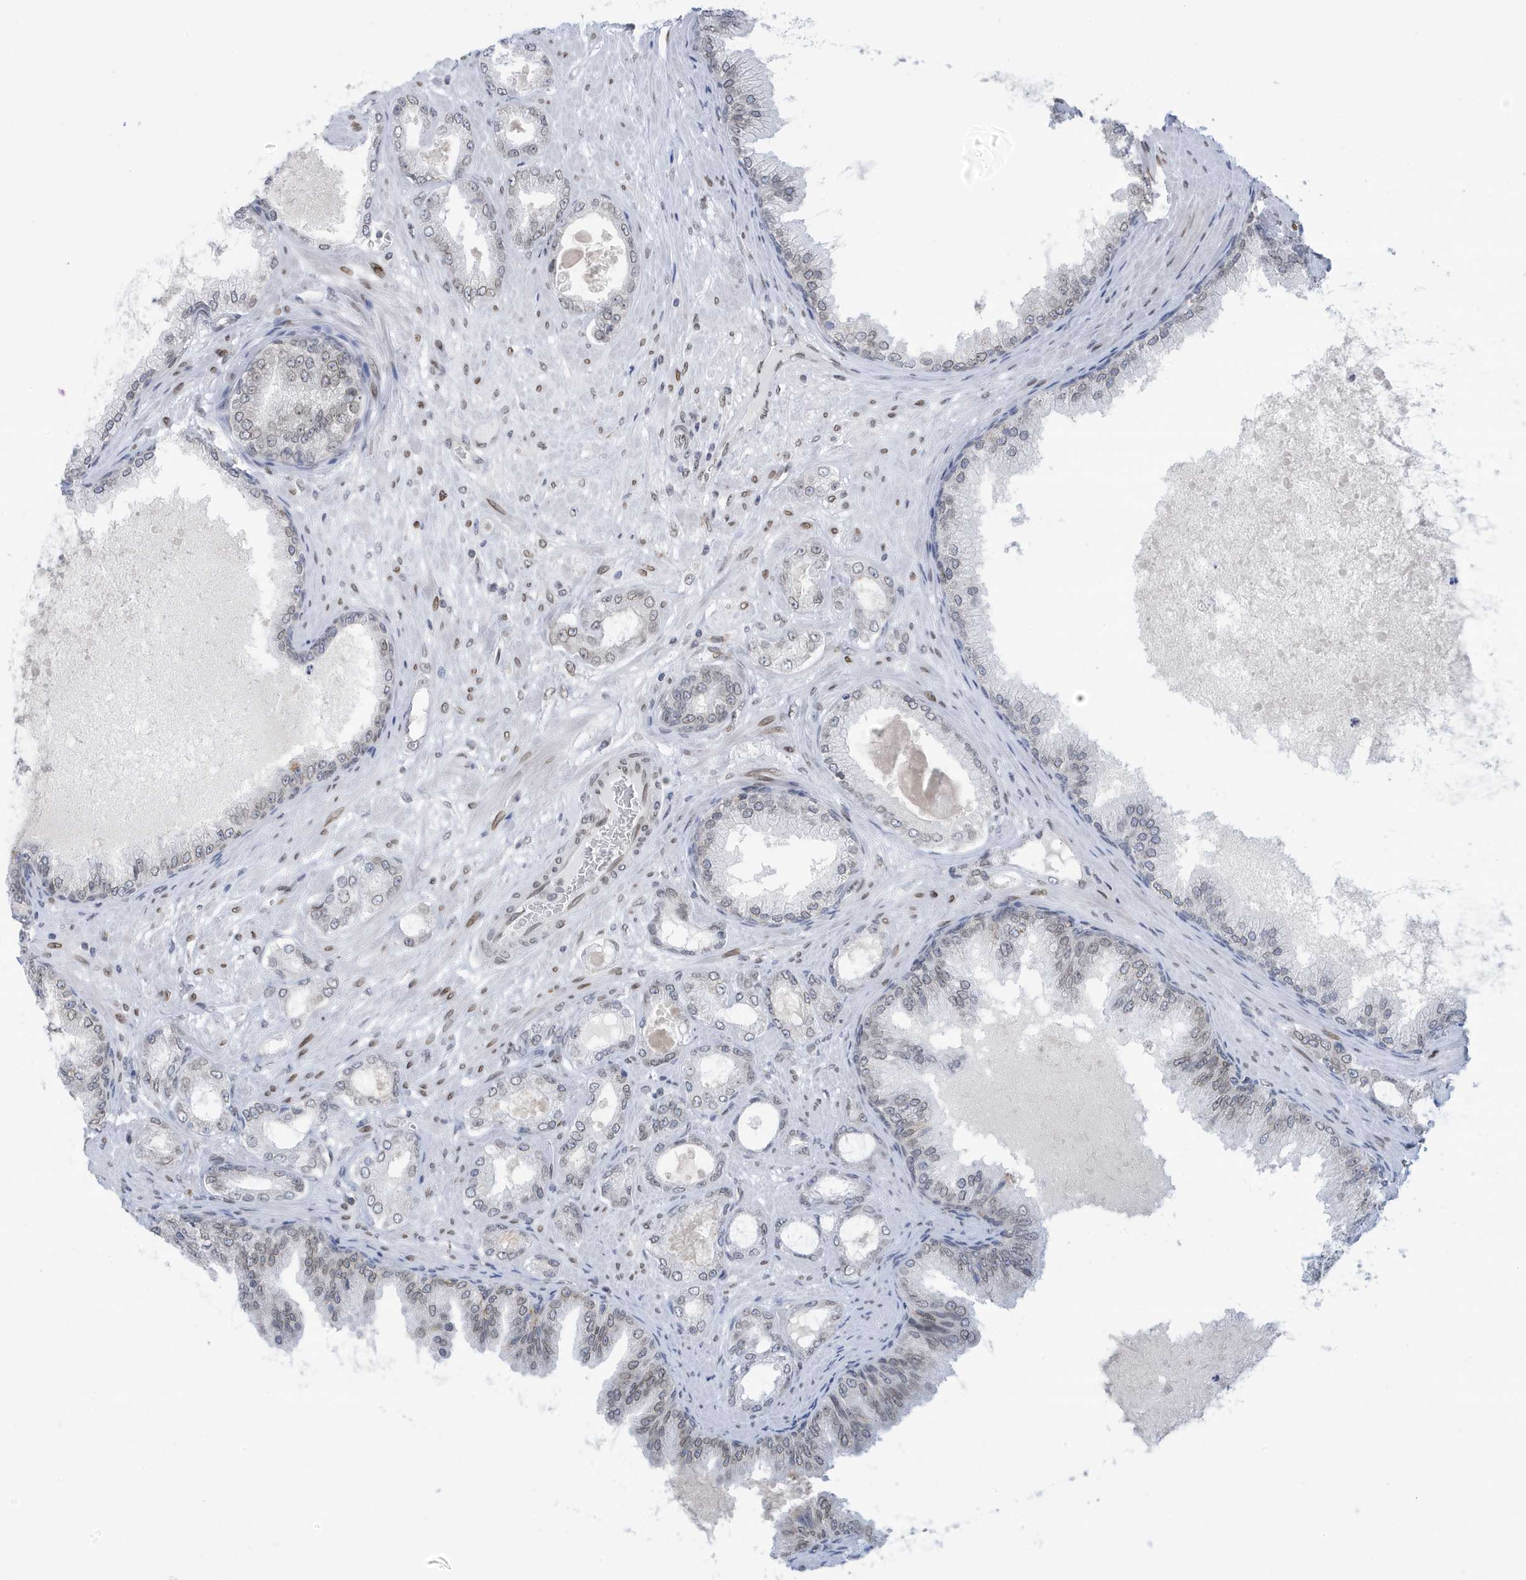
{"staining": {"intensity": "weak", "quantity": "<25%", "location": "nuclear"}, "tissue": "prostate cancer", "cell_type": "Tumor cells", "image_type": "cancer", "snomed": [{"axis": "morphology", "description": "Adenocarcinoma, Low grade"}, {"axis": "topography", "description": "Prostate"}], "caption": "A histopathology image of prostate adenocarcinoma (low-grade) stained for a protein reveals no brown staining in tumor cells. The staining is performed using DAB (3,3'-diaminobenzidine) brown chromogen with nuclei counter-stained in using hematoxylin.", "gene": "PCYT1A", "patient": {"sex": "male", "age": 63}}